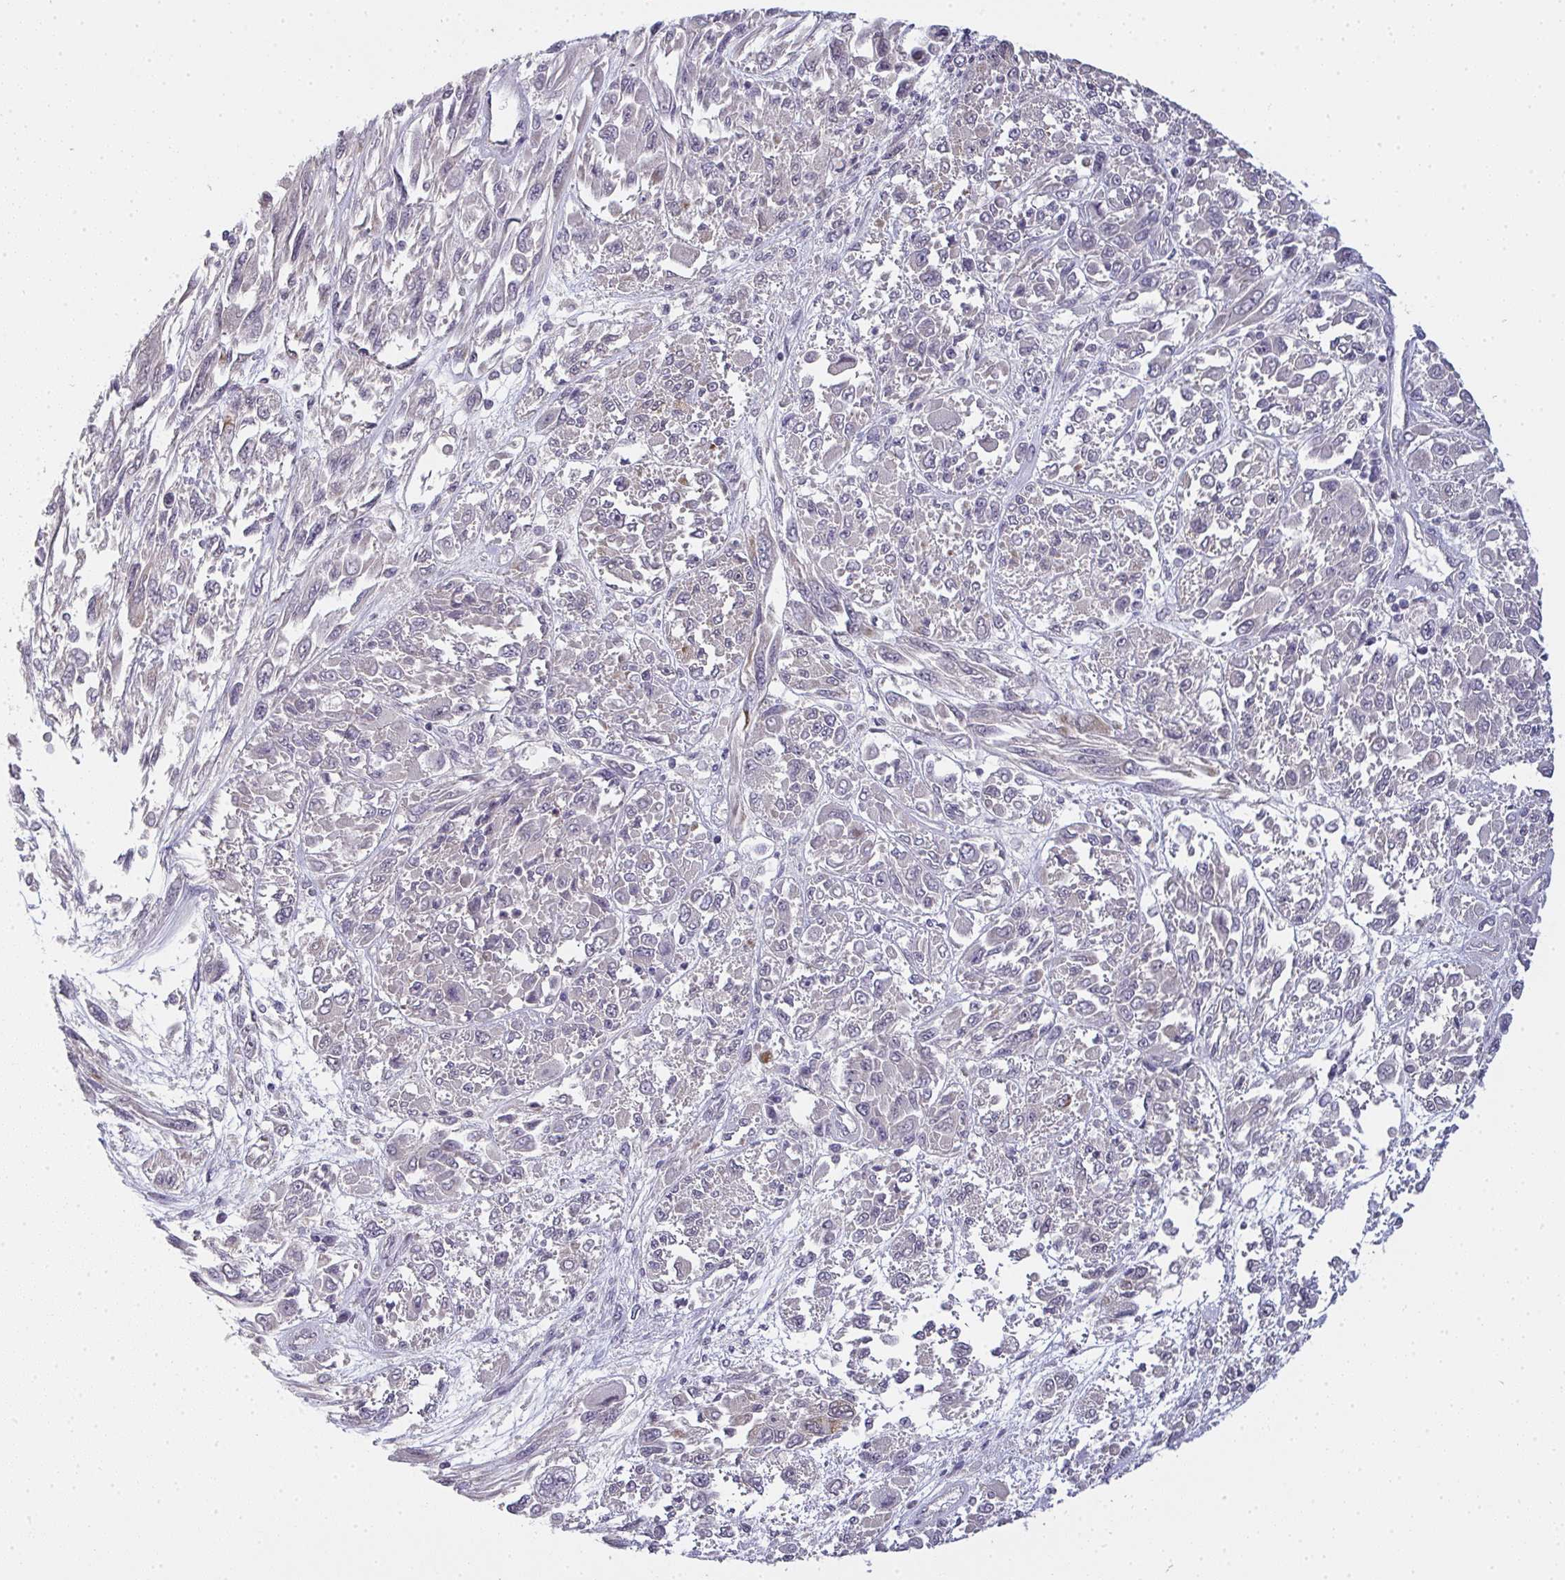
{"staining": {"intensity": "negative", "quantity": "none", "location": "none"}, "tissue": "melanoma", "cell_type": "Tumor cells", "image_type": "cancer", "snomed": [{"axis": "morphology", "description": "Malignant melanoma, NOS"}, {"axis": "topography", "description": "Skin"}], "caption": "Immunohistochemical staining of melanoma demonstrates no significant staining in tumor cells.", "gene": "TMEM219", "patient": {"sex": "female", "age": 91}}